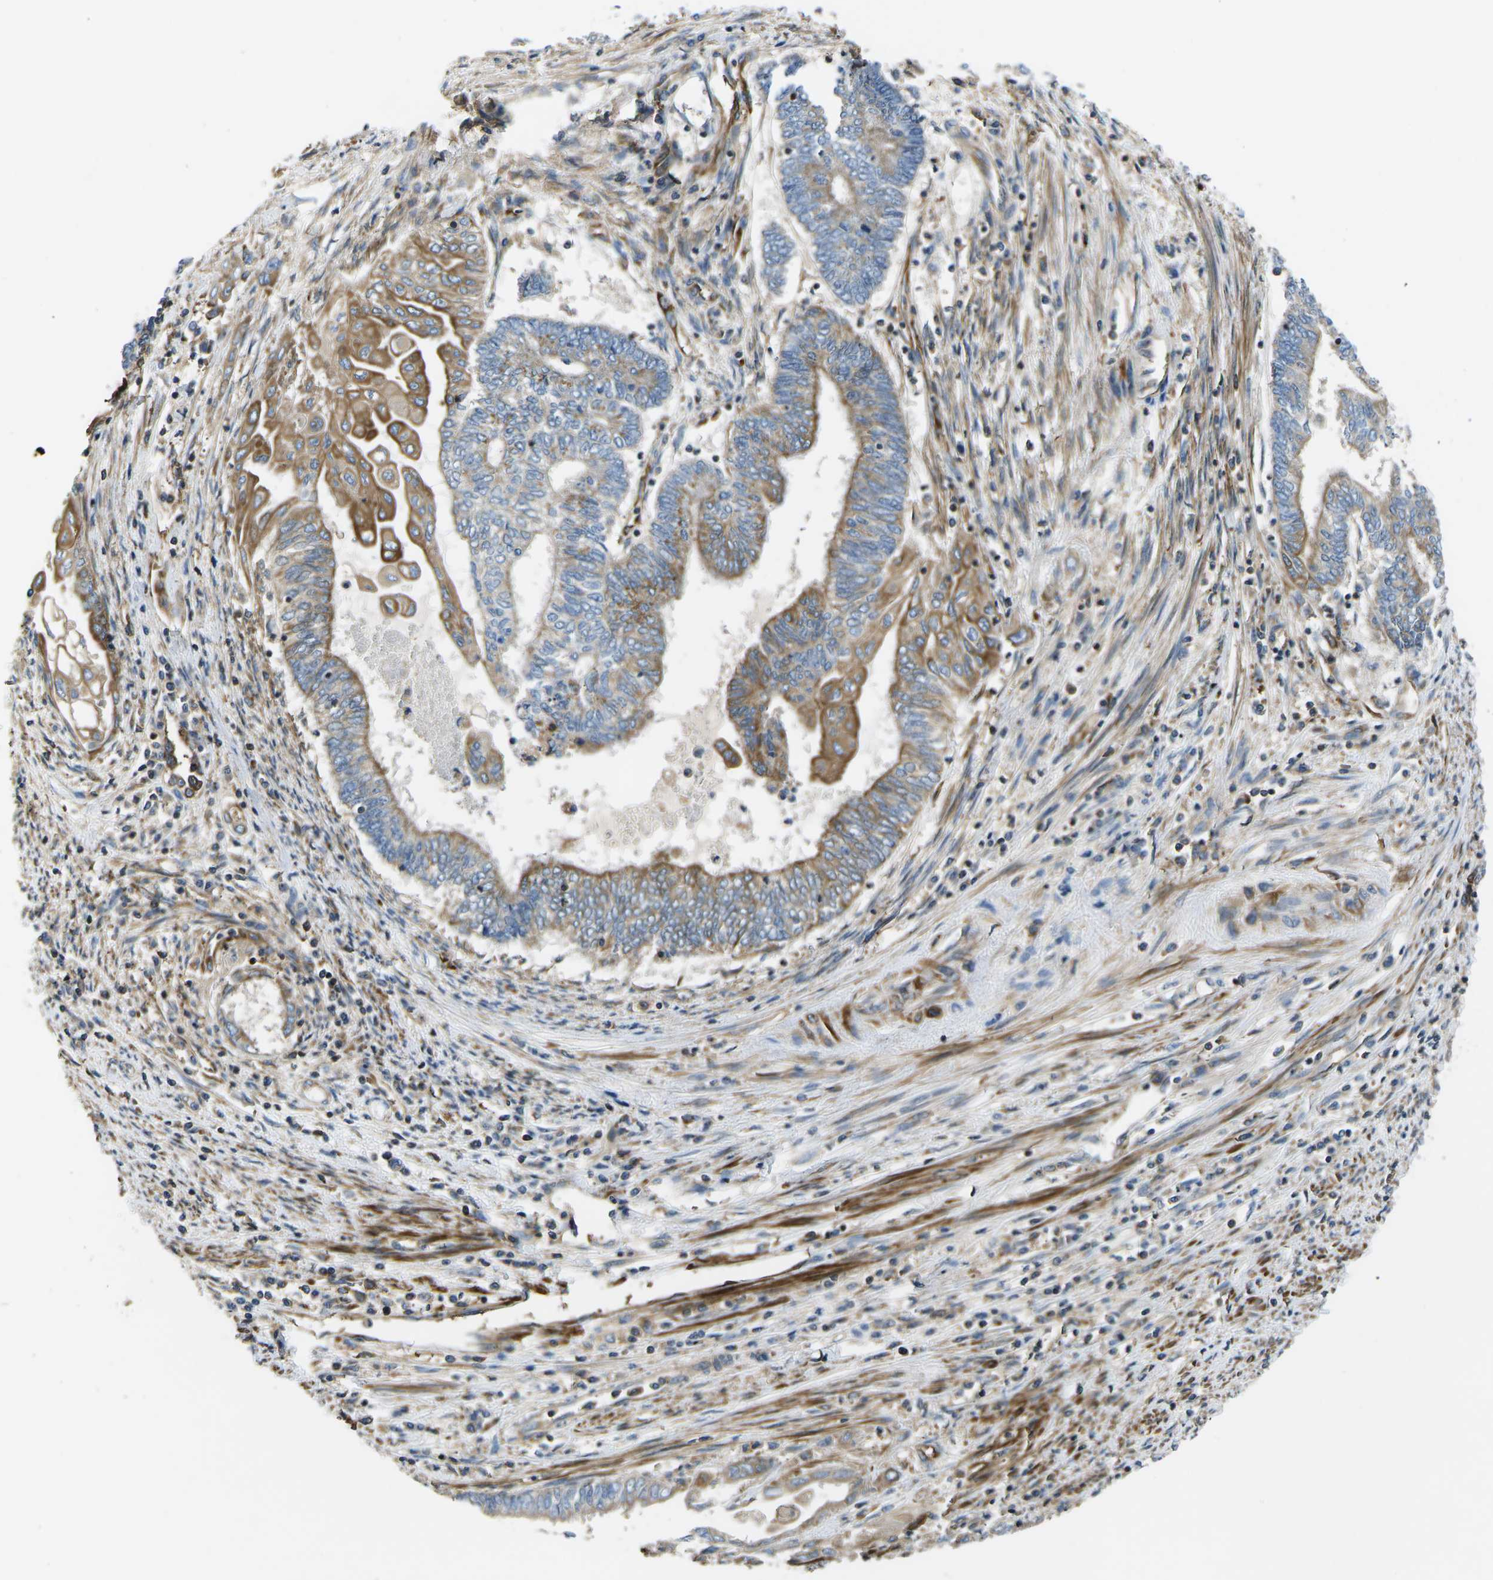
{"staining": {"intensity": "moderate", "quantity": "25%-75%", "location": "cytoplasmic/membranous"}, "tissue": "endometrial cancer", "cell_type": "Tumor cells", "image_type": "cancer", "snomed": [{"axis": "morphology", "description": "Adenocarcinoma, NOS"}, {"axis": "topography", "description": "Uterus"}, {"axis": "topography", "description": "Endometrium"}], "caption": "Endometrial cancer stained with a brown dye demonstrates moderate cytoplasmic/membranous positive staining in approximately 25%-75% of tumor cells.", "gene": "KCNJ15", "patient": {"sex": "female", "age": 70}}